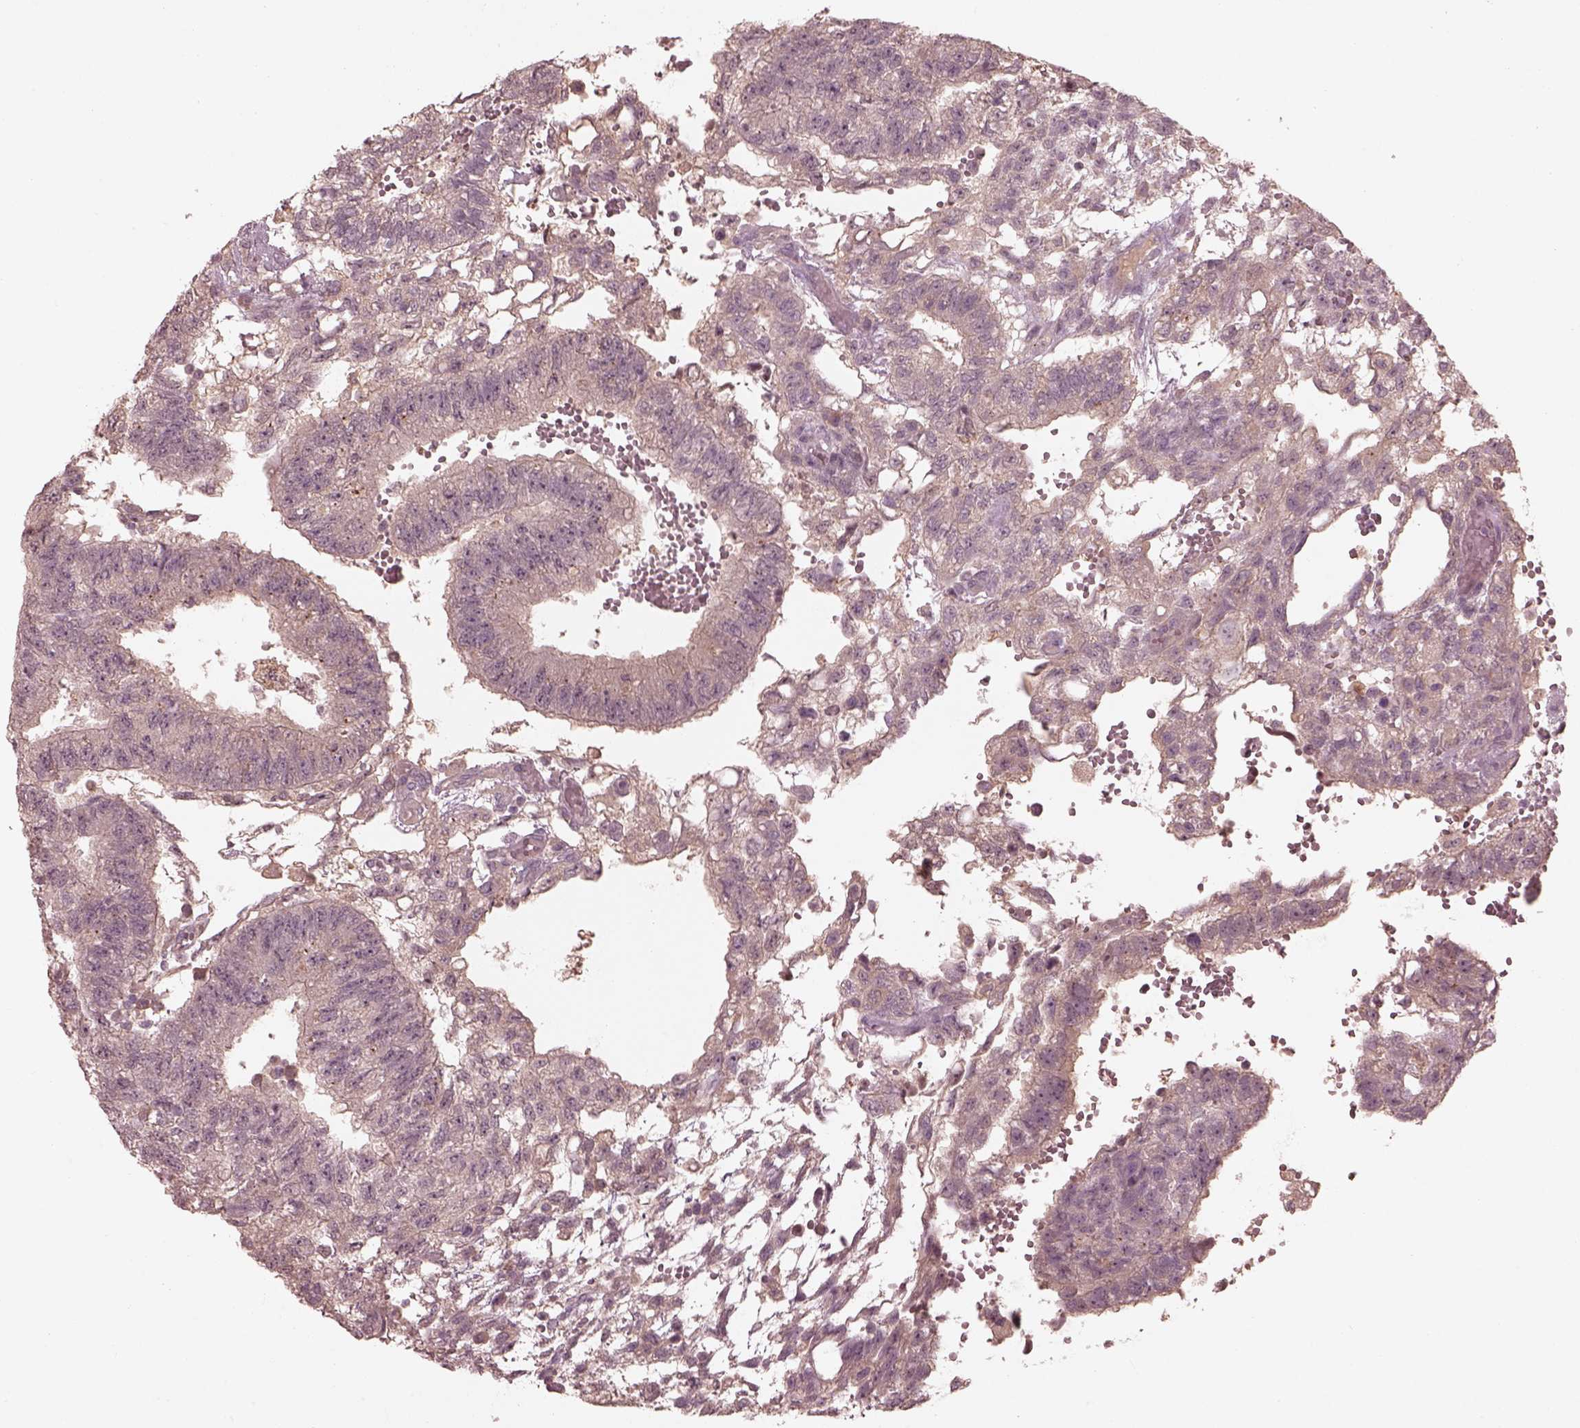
{"staining": {"intensity": "negative", "quantity": "none", "location": "none"}, "tissue": "testis cancer", "cell_type": "Tumor cells", "image_type": "cancer", "snomed": [{"axis": "morphology", "description": "Carcinoma, Embryonal, NOS"}, {"axis": "topography", "description": "Testis"}], "caption": "IHC of human testis cancer (embryonal carcinoma) demonstrates no positivity in tumor cells. The staining is performed using DAB brown chromogen with nuclei counter-stained in using hematoxylin.", "gene": "VWA5B1", "patient": {"sex": "male", "age": 32}}